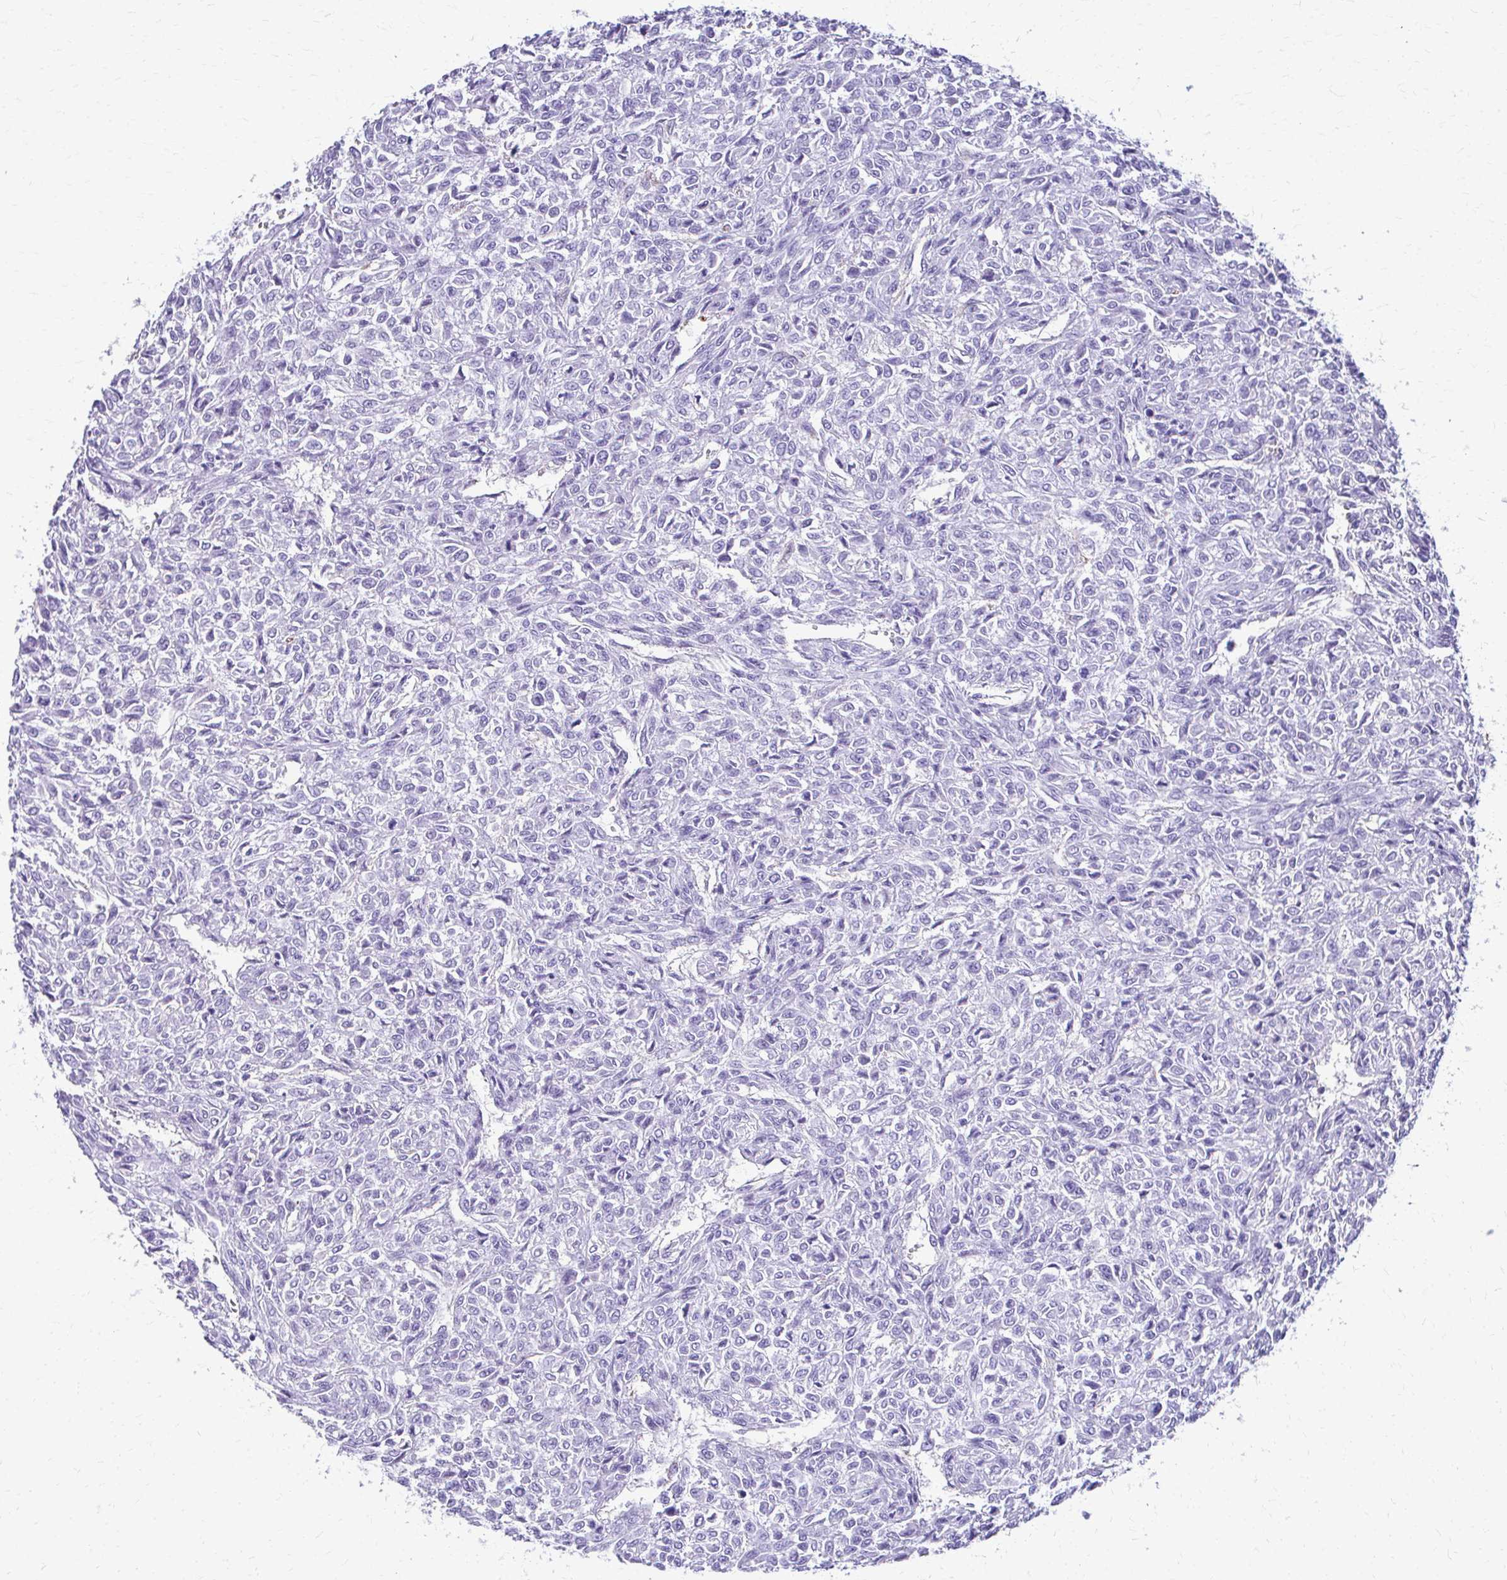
{"staining": {"intensity": "negative", "quantity": "none", "location": "none"}, "tissue": "renal cancer", "cell_type": "Tumor cells", "image_type": "cancer", "snomed": [{"axis": "morphology", "description": "Adenocarcinoma, NOS"}, {"axis": "topography", "description": "Kidney"}], "caption": "The IHC micrograph has no significant staining in tumor cells of renal cancer (adenocarcinoma) tissue.", "gene": "TPSG1", "patient": {"sex": "male", "age": 58}}